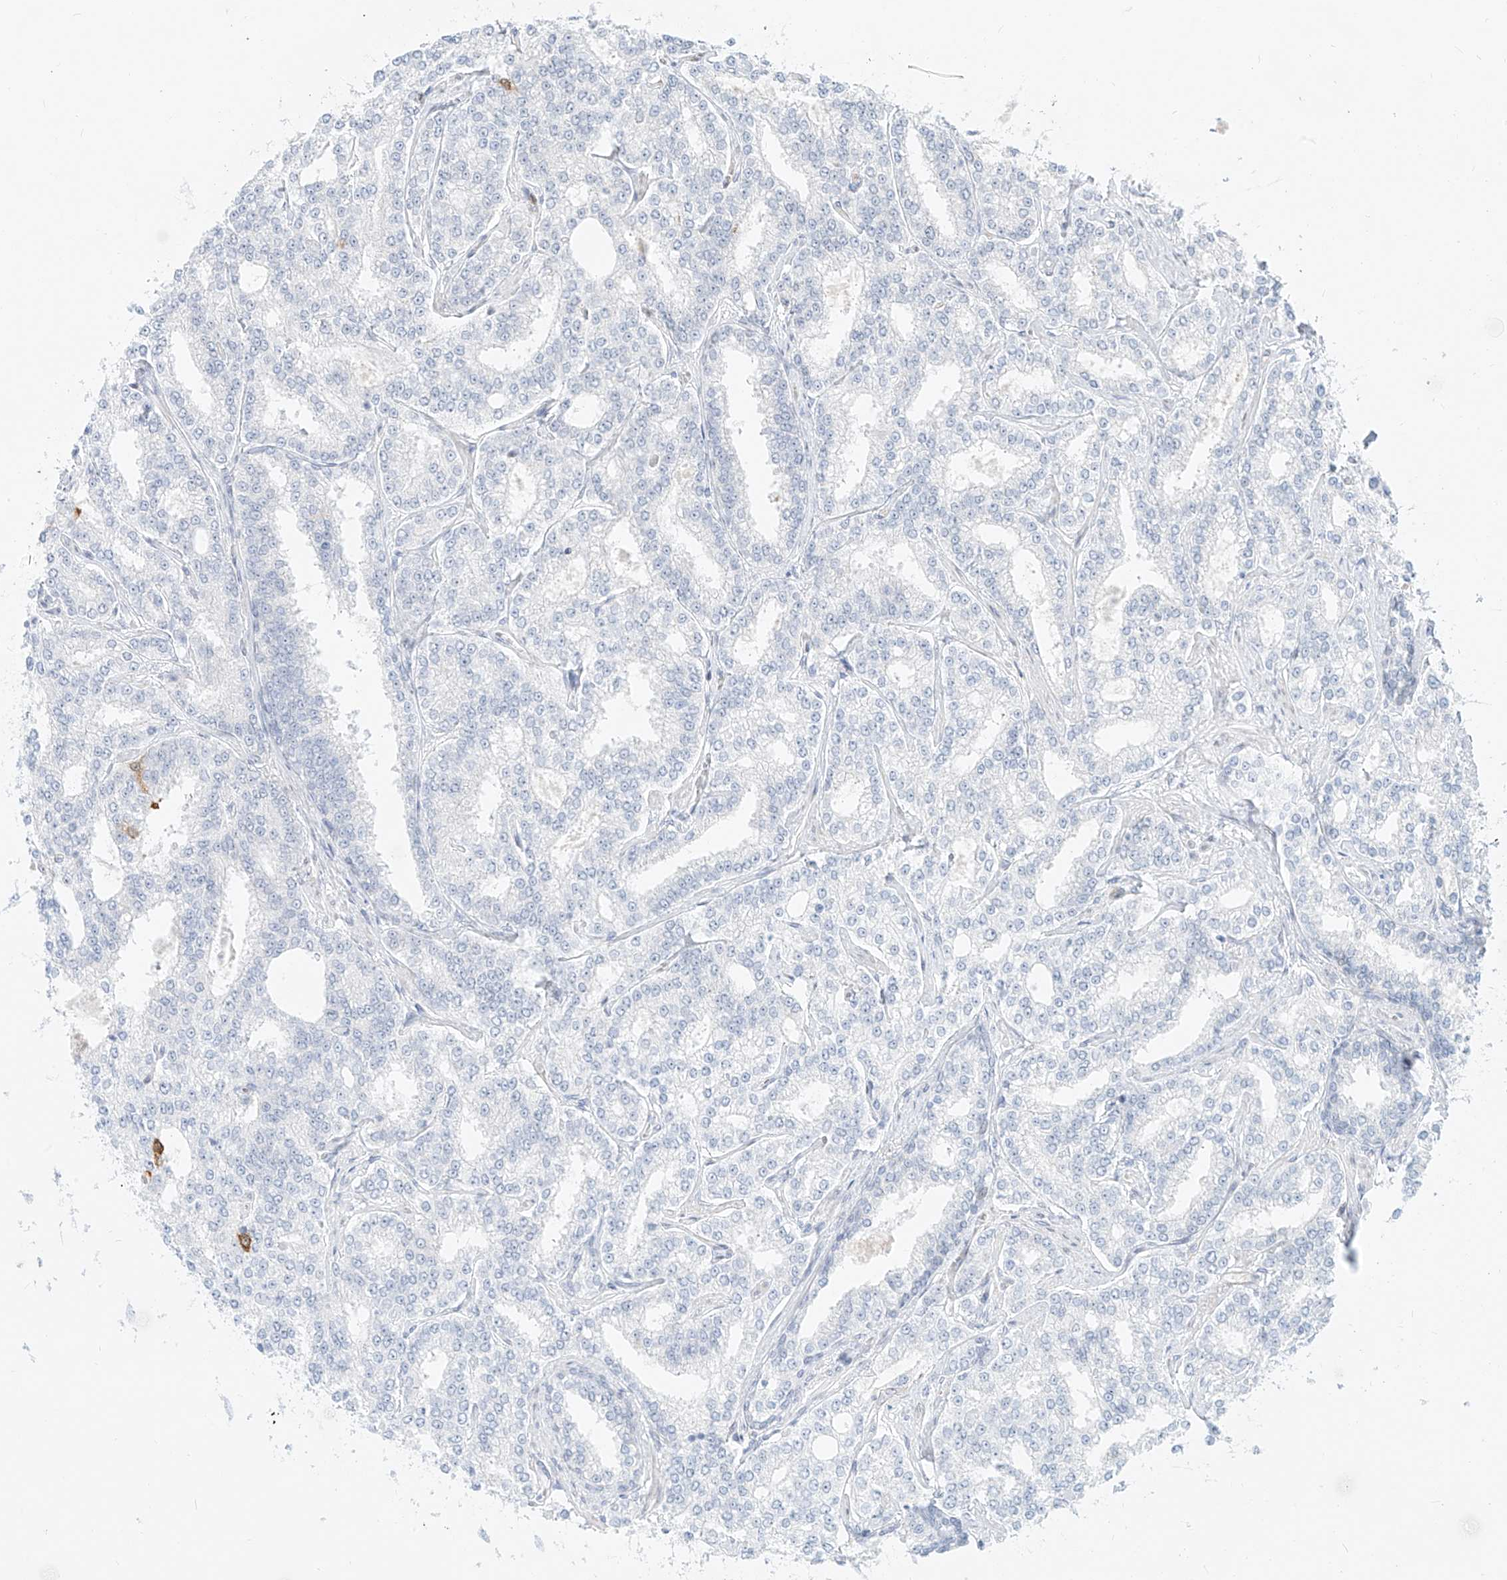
{"staining": {"intensity": "negative", "quantity": "none", "location": "none"}, "tissue": "prostate cancer", "cell_type": "Tumor cells", "image_type": "cancer", "snomed": [{"axis": "morphology", "description": "Normal tissue, NOS"}, {"axis": "morphology", "description": "Adenocarcinoma, High grade"}, {"axis": "topography", "description": "Prostate"}], "caption": "The immunohistochemistry (IHC) image has no significant positivity in tumor cells of prostate cancer tissue.", "gene": "NHSL1", "patient": {"sex": "male", "age": 83}}